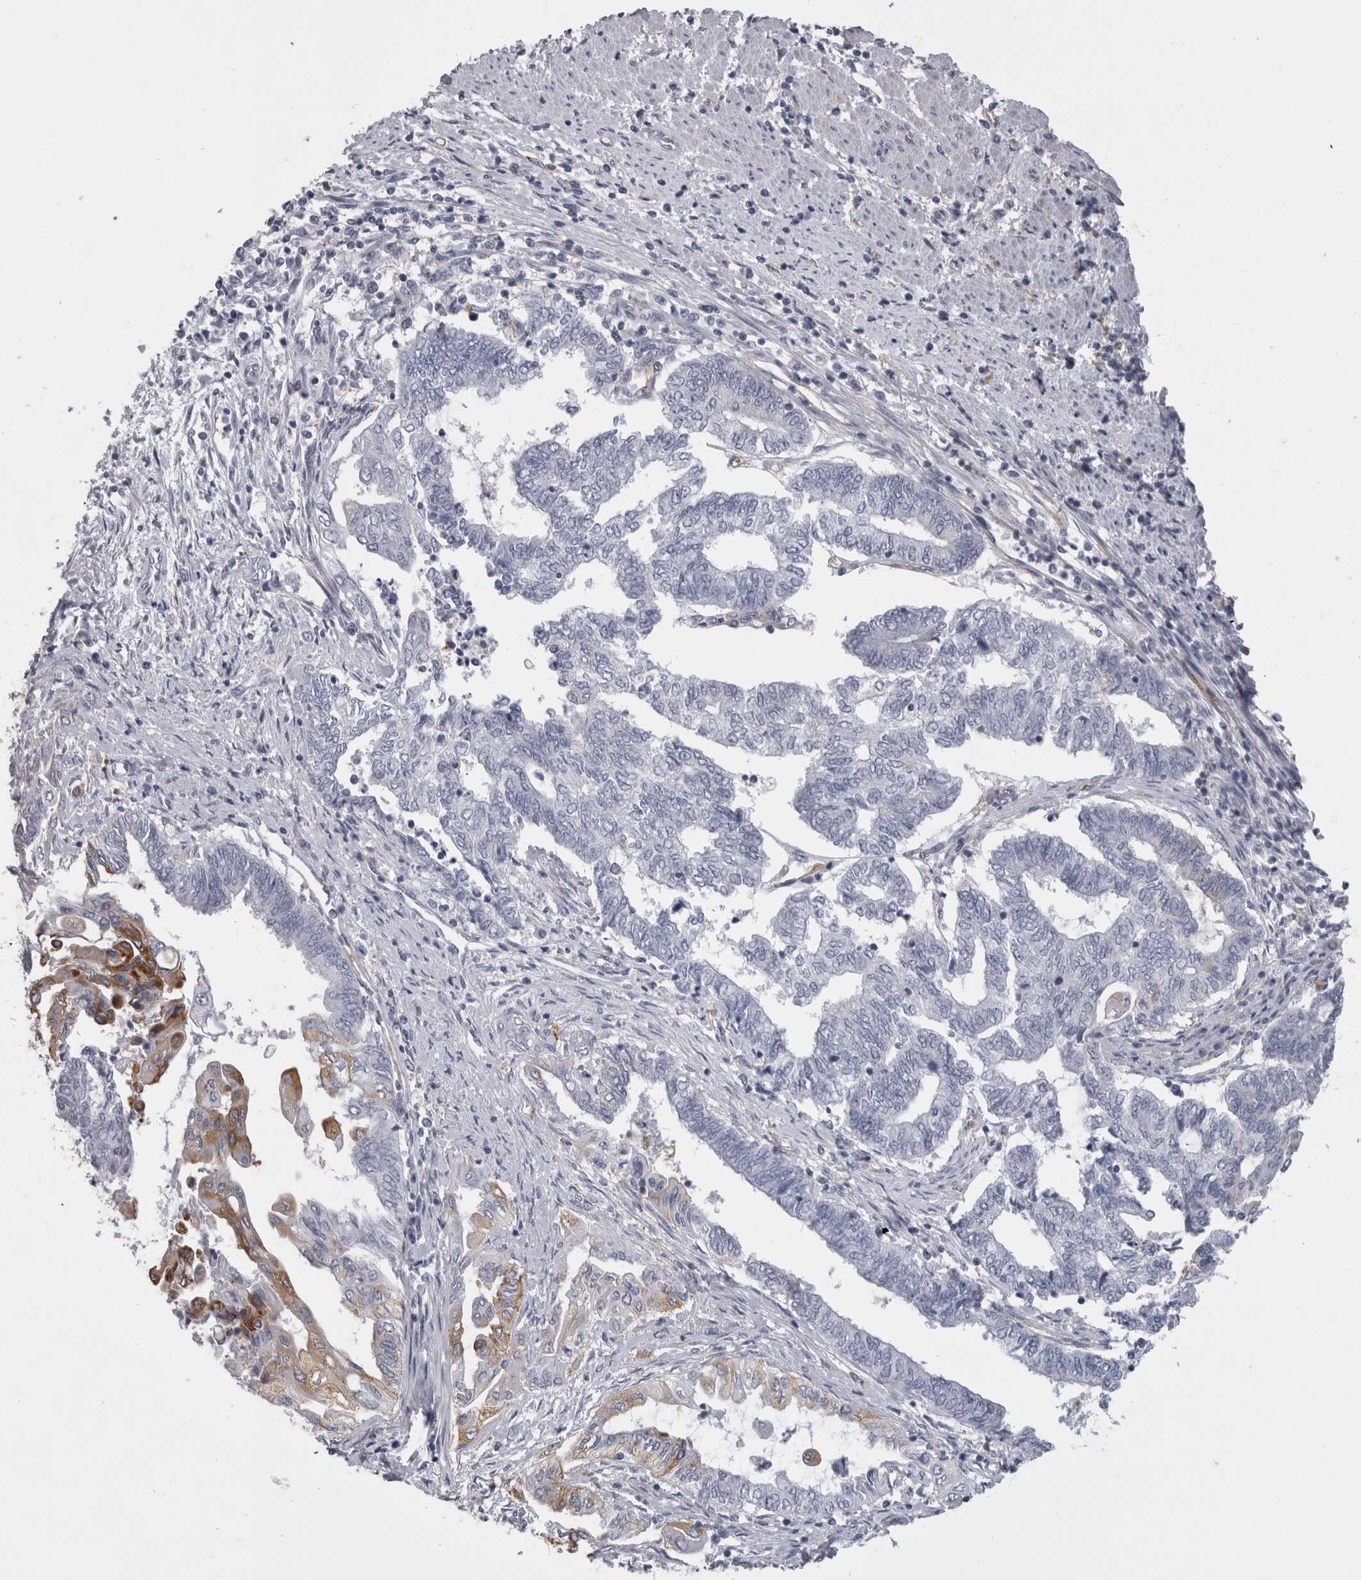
{"staining": {"intensity": "moderate", "quantity": "<25%", "location": "cytoplasmic/membranous"}, "tissue": "endometrial cancer", "cell_type": "Tumor cells", "image_type": "cancer", "snomed": [{"axis": "morphology", "description": "Adenocarcinoma, NOS"}, {"axis": "topography", "description": "Uterus"}, {"axis": "topography", "description": "Endometrium"}], "caption": "A brown stain labels moderate cytoplasmic/membranous staining of a protein in endometrial adenocarcinoma tumor cells. (DAB (3,3'-diaminobenzidine) IHC with brightfield microscopy, high magnification).", "gene": "ATXN3", "patient": {"sex": "female", "age": 70}}